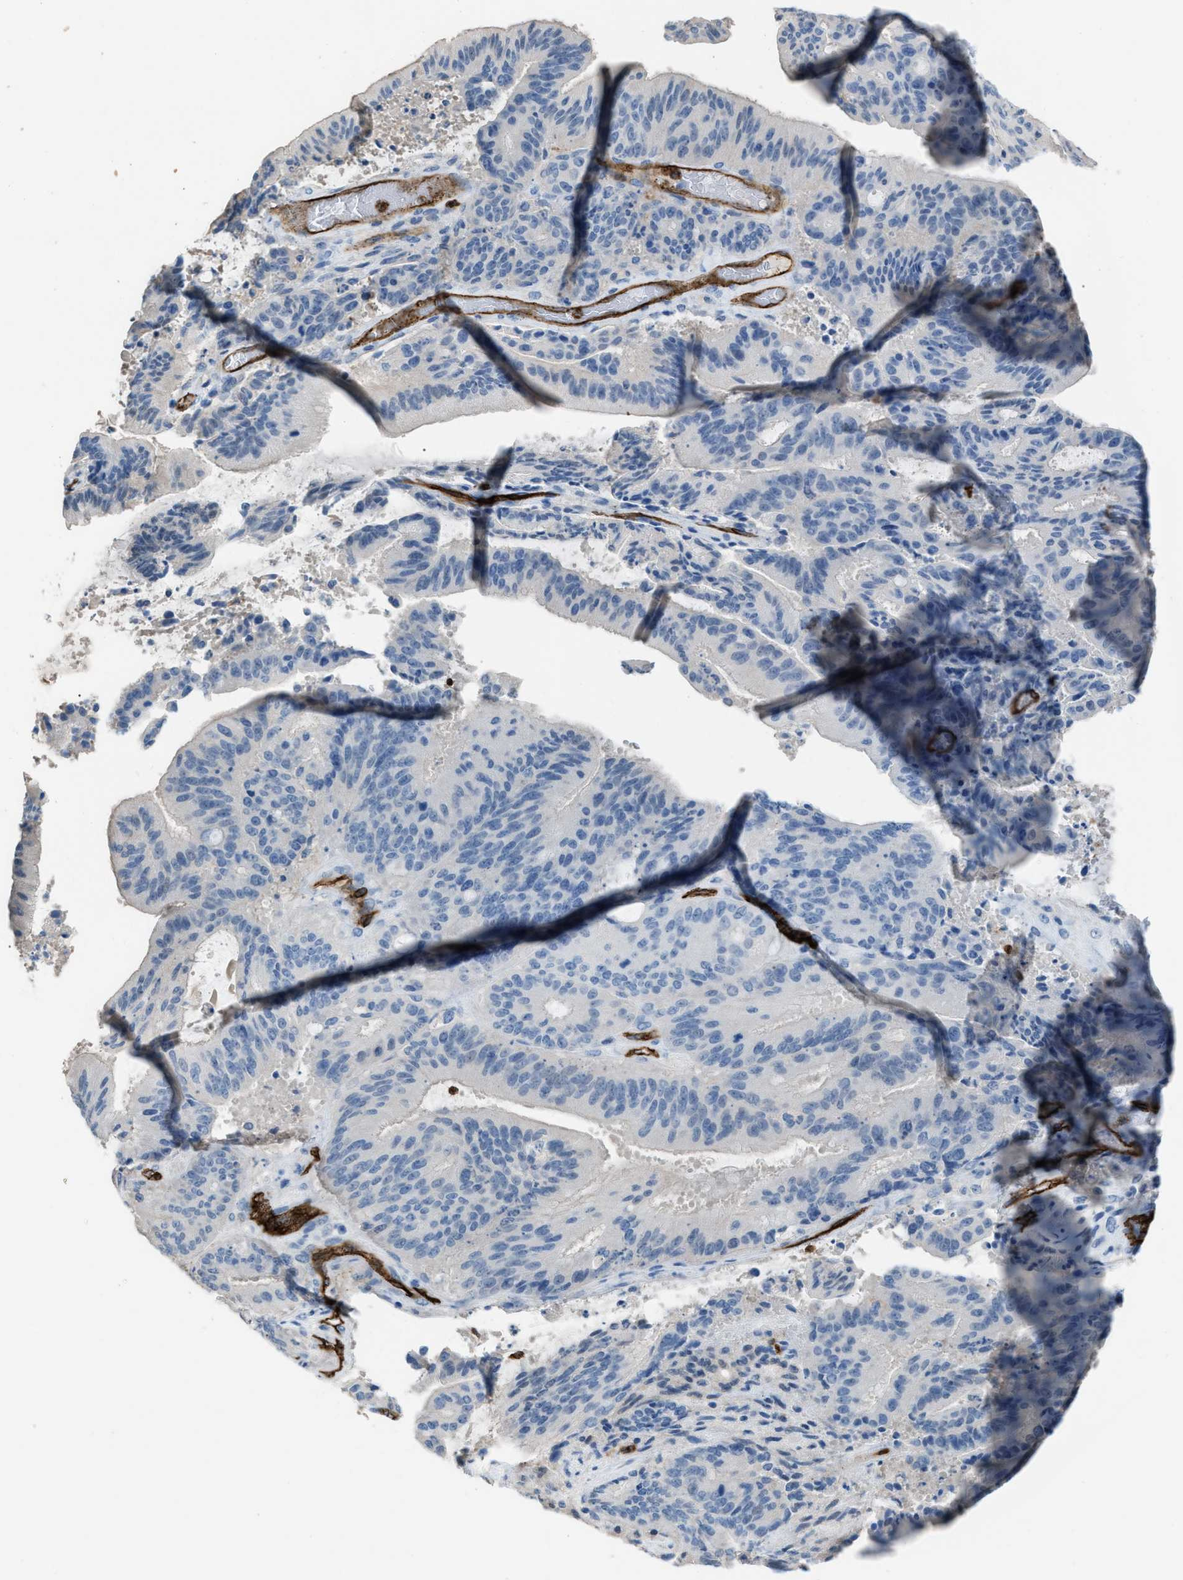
{"staining": {"intensity": "negative", "quantity": "none", "location": "none"}, "tissue": "liver cancer", "cell_type": "Tumor cells", "image_type": "cancer", "snomed": [{"axis": "morphology", "description": "Normal tissue, NOS"}, {"axis": "morphology", "description": "Cholangiocarcinoma"}, {"axis": "topography", "description": "Liver"}, {"axis": "topography", "description": "Peripheral nerve tissue"}], "caption": "DAB (3,3'-diaminobenzidine) immunohistochemical staining of liver cancer (cholangiocarcinoma) demonstrates no significant positivity in tumor cells. (Stains: DAB immunohistochemistry (IHC) with hematoxylin counter stain, Microscopy: brightfield microscopy at high magnification).", "gene": "DYSF", "patient": {"sex": "female", "age": 73}}